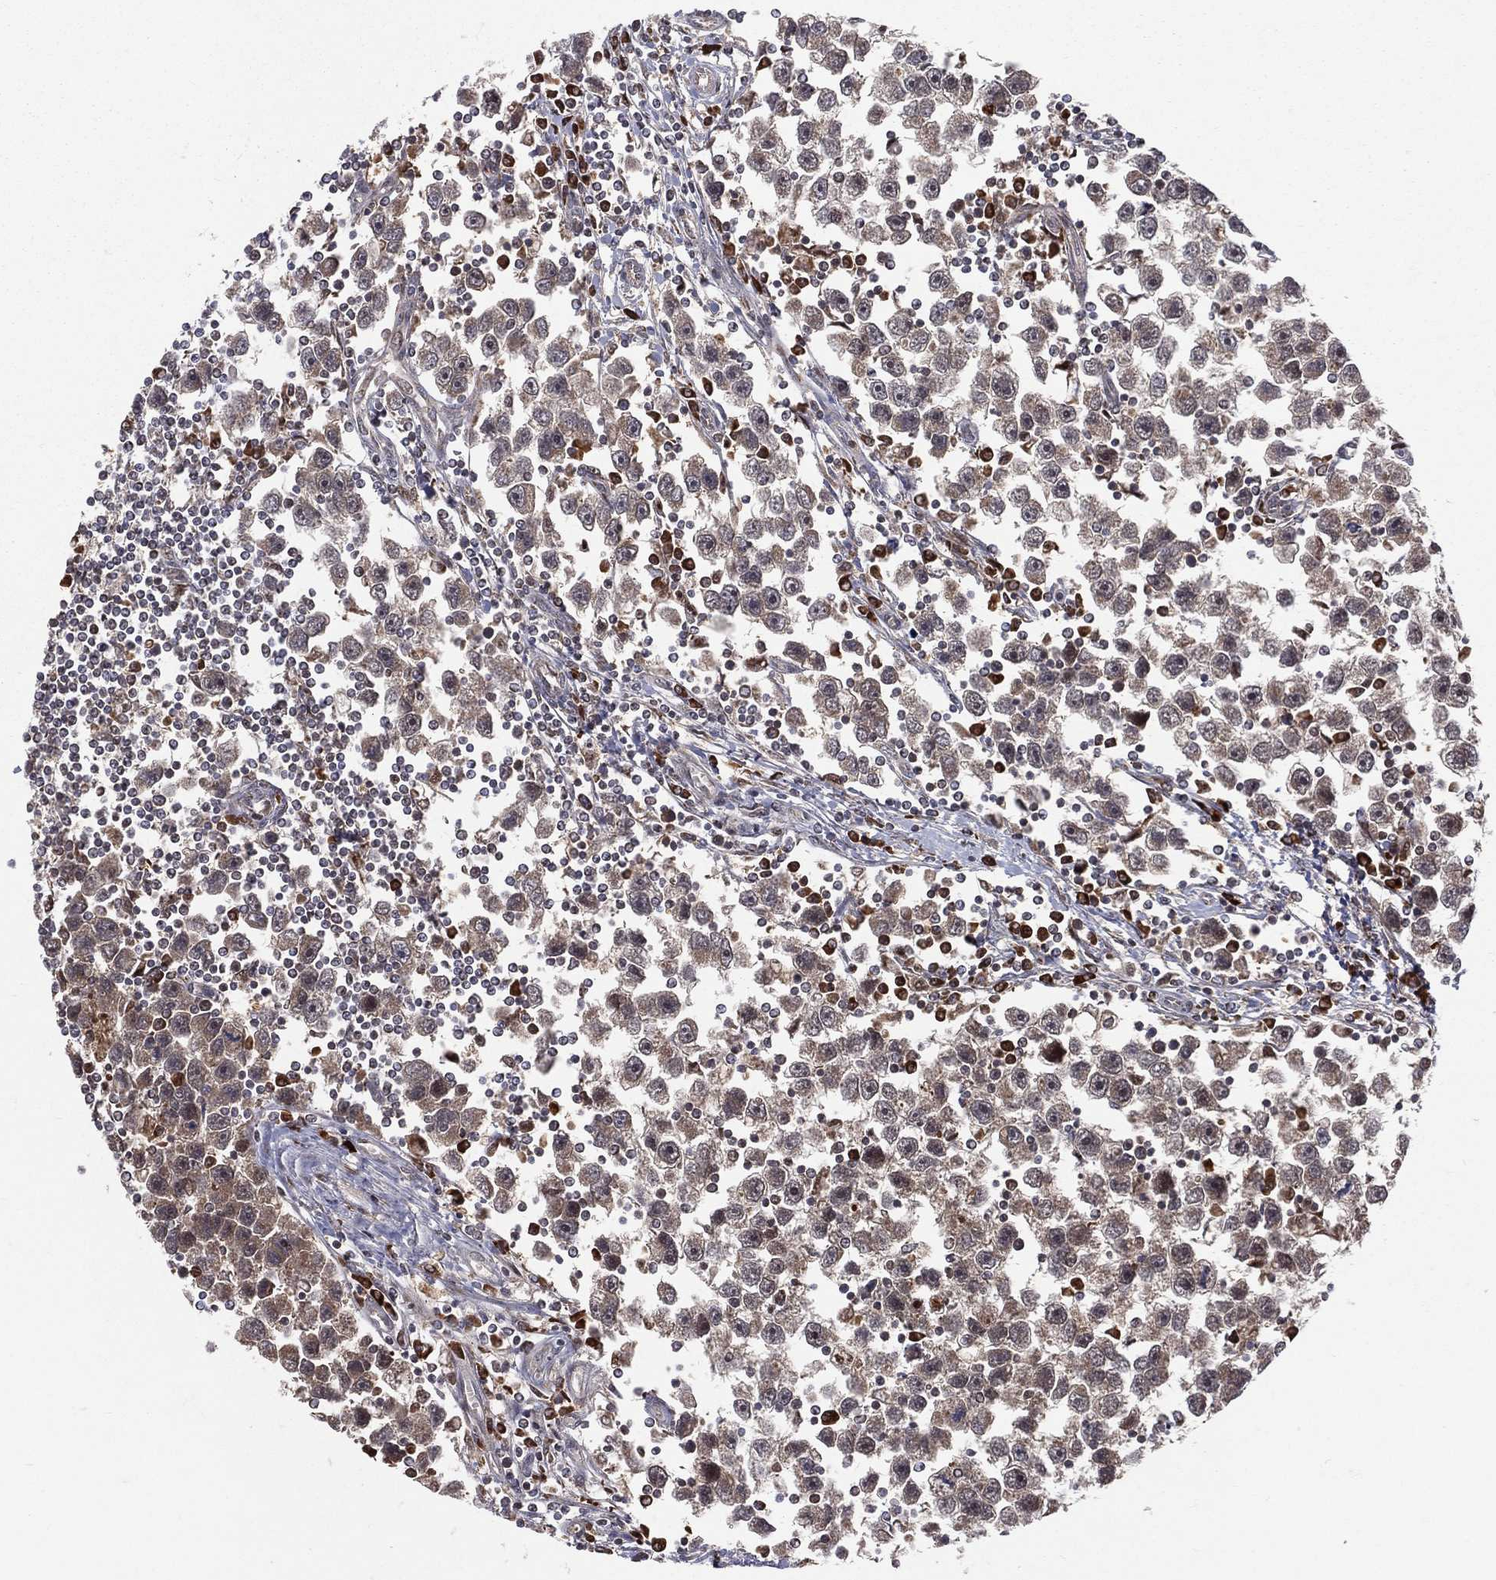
{"staining": {"intensity": "moderate", "quantity": "<25%", "location": "cytoplasmic/membranous,nuclear"}, "tissue": "testis cancer", "cell_type": "Tumor cells", "image_type": "cancer", "snomed": [{"axis": "morphology", "description": "Seminoma, NOS"}, {"axis": "topography", "description": "Testis"}], "caption": "Tumor cells reveal low levels of moderate cytoplasmic/membranous and nuclear staining in approximately <25% of cells in human testis seminoma. (DAB (3,3'-diaminobenzidine) = brown stain, brightfield microscopy at high magnification).", "gene": "MDM2", "patient": {"sex": "male", "age": 30}}